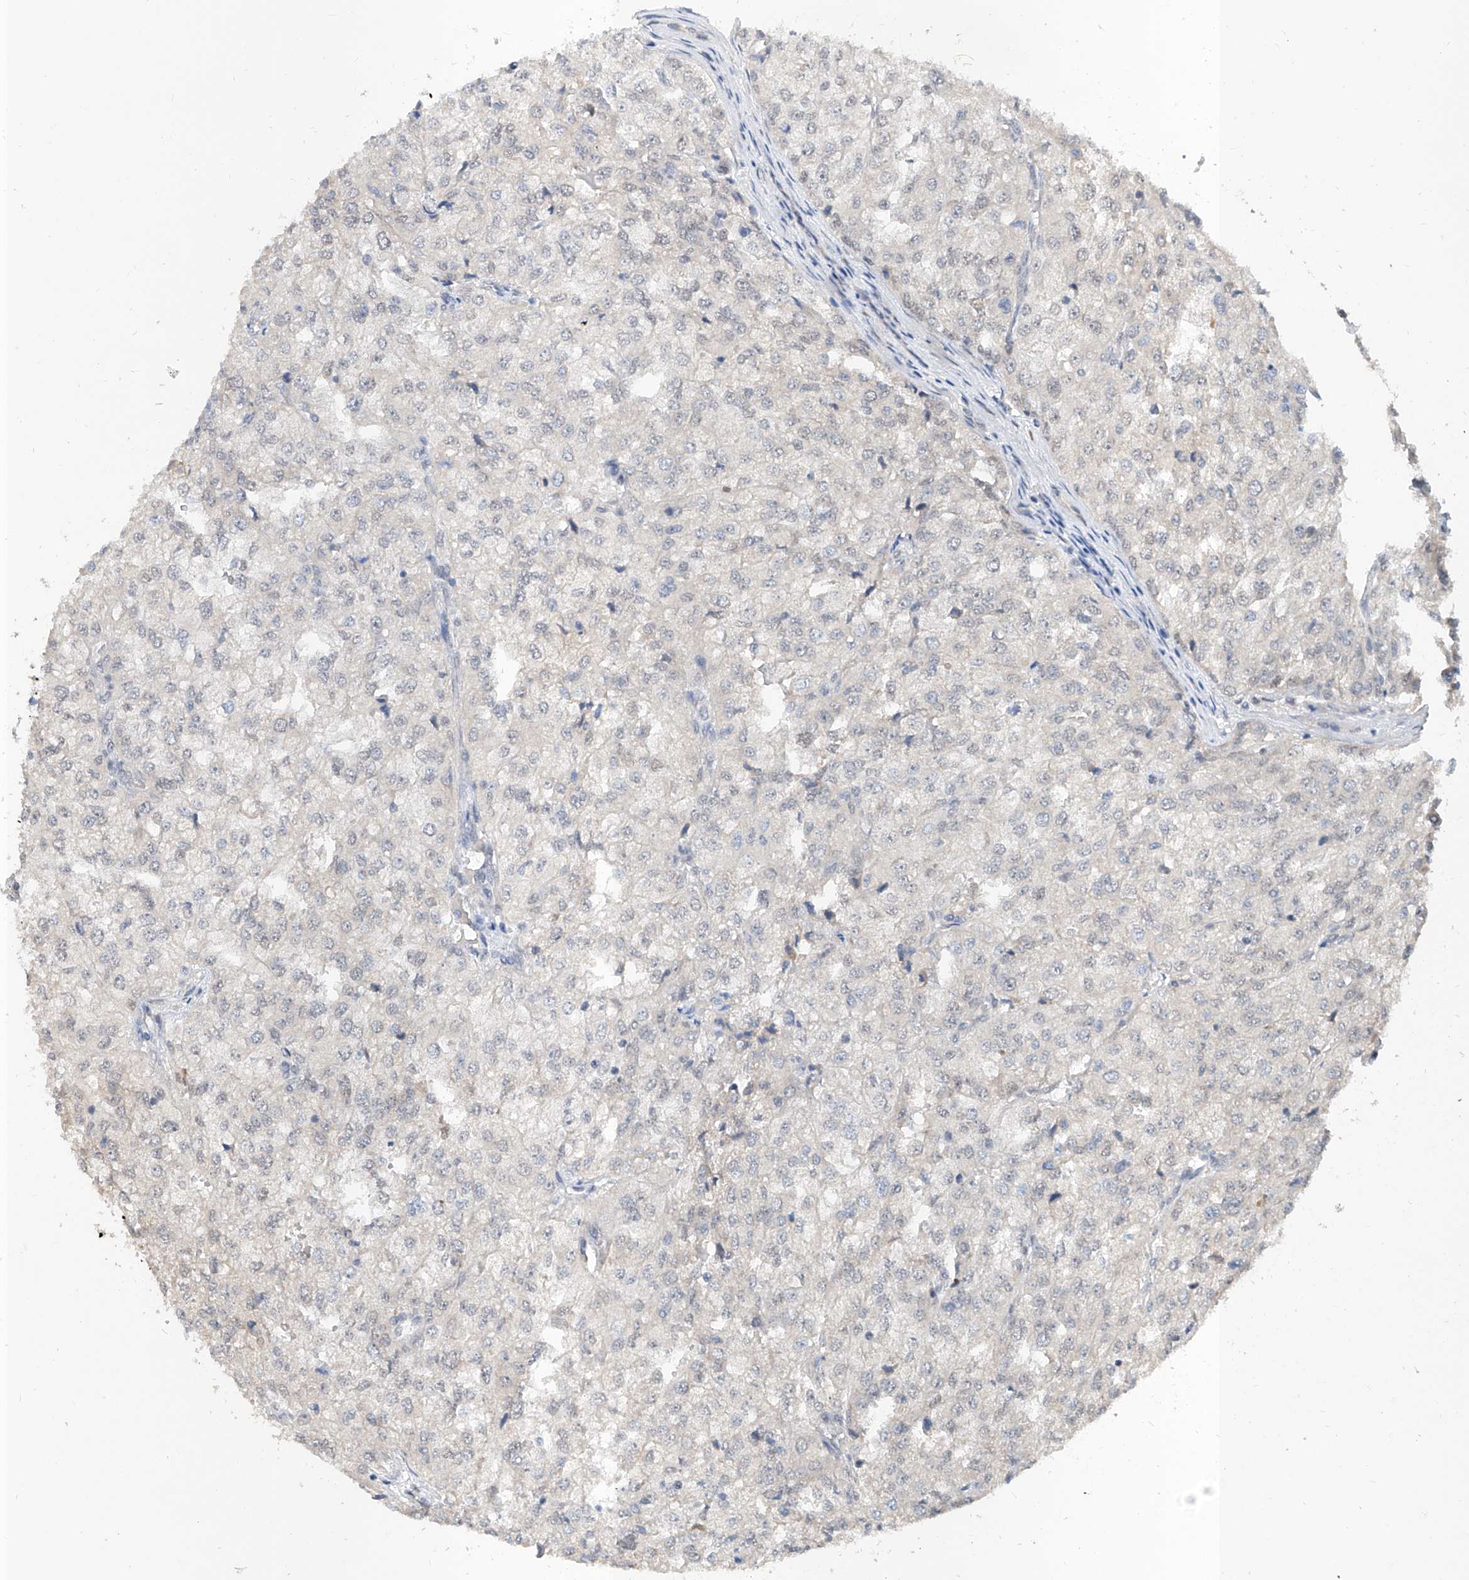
{"staining": {"intensity": "negative", "quantity": "none", "location": "none"}, "tissue": "renal cancer", "cell_type": "Tumor cells", "image_type": "cancer", "snomed": [{"axis": "morphology", "description": "Adenocarcinoma, NOS"}, {"axis": "topography", "description": "Kidney"}], "caption": "Human adenocarcinoma (renal) stained for a protein using immunohistochemistry exhibits no expression in tumor cells.", "gene": "CARMIL3", "patient": {"sex": "female", "age": 54}}